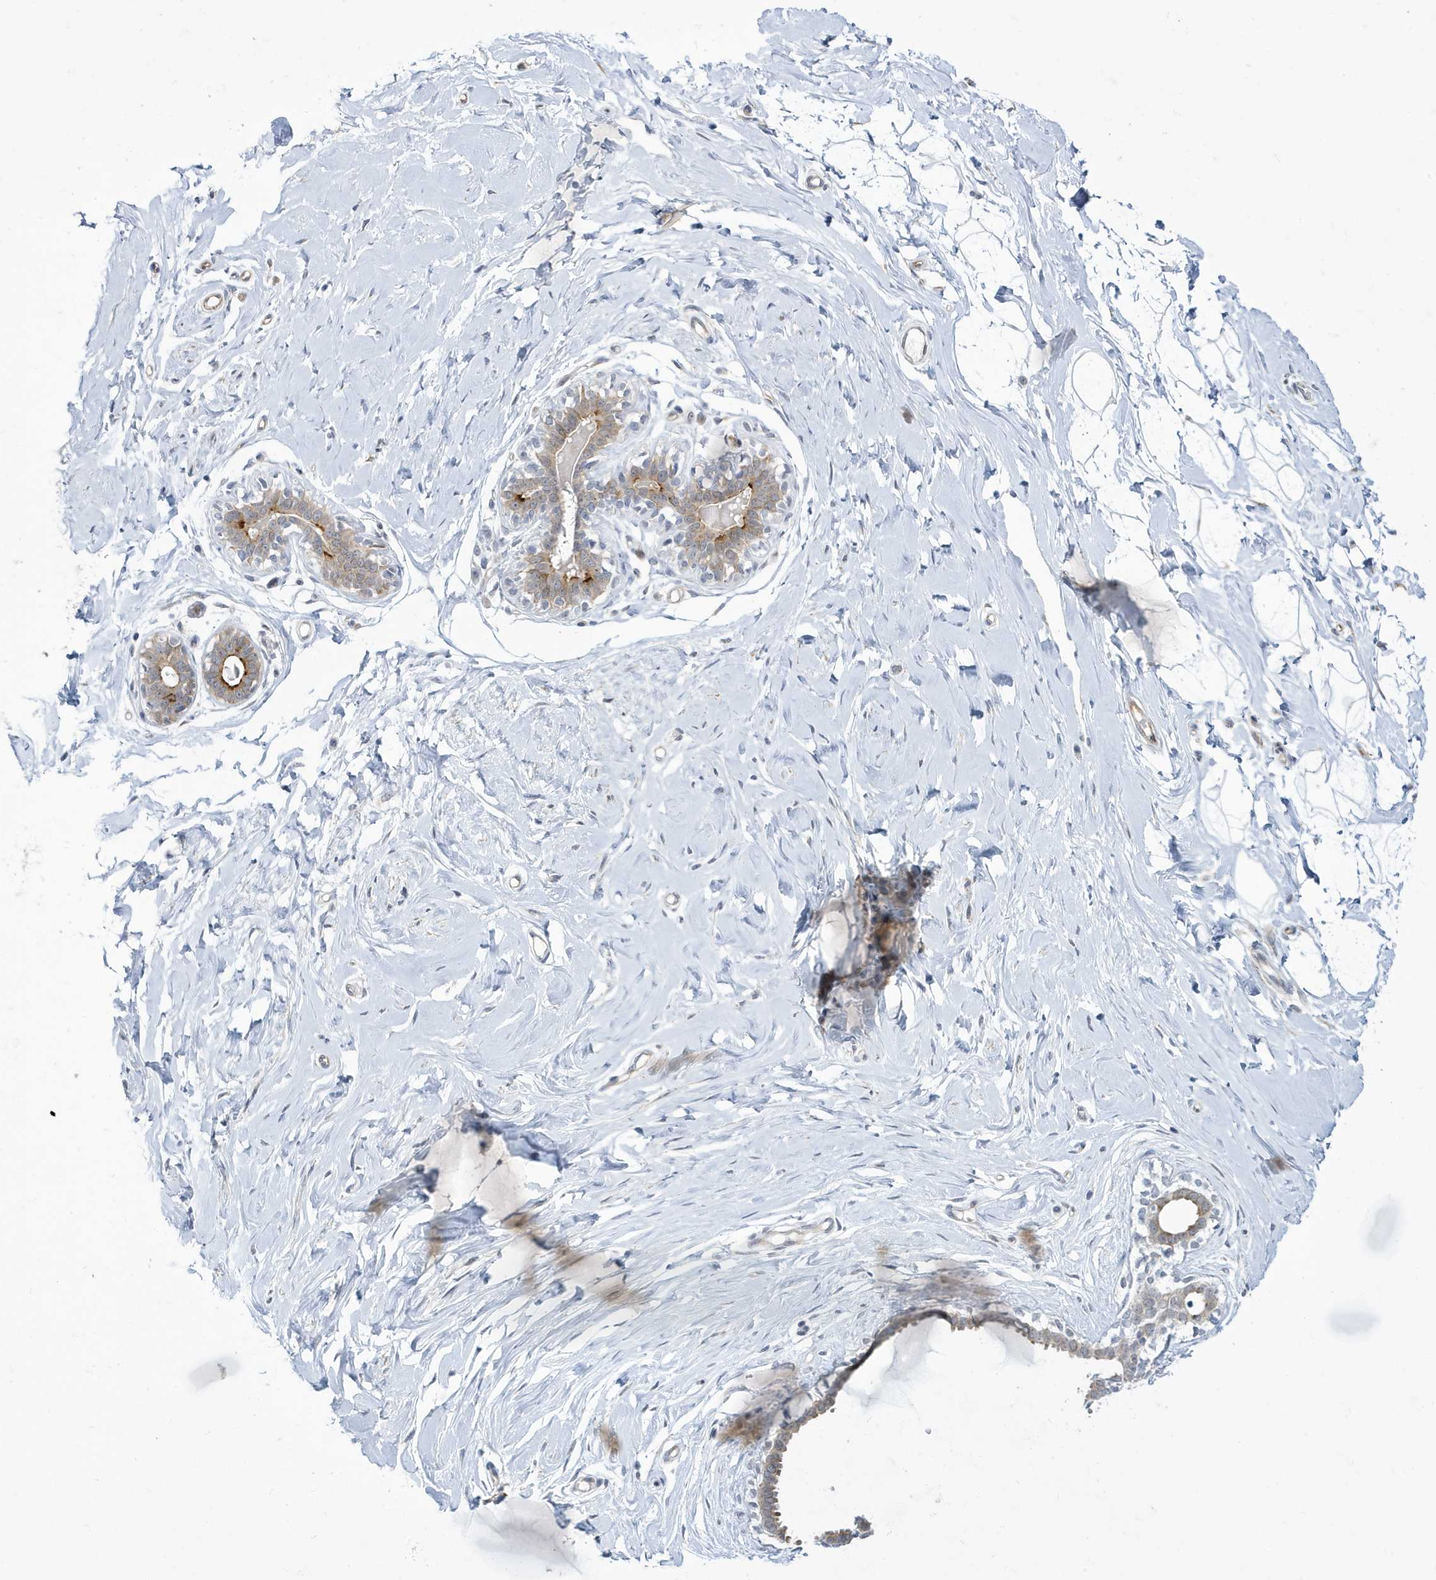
{"staining": {"intensity": "negative", "quantity": "none", "location": "none"}, "tissue": "breast", "cell_type": "Adipocytes", "image_type": "normal", "snomed": [{"axis": "morphology", "description": "Normal tissue, NOS"}, {"axis": "morphology", "description": "Adenoma, NOS"}, {"axis": "topography", "description": "Breast"}], "caption": "Immunohistochemistry image of normal human breast stained for a protein (brown), which reveals no staining in adipocytes.", "gene": "ZNF654", "patient": {"sex": "female", "age": 23}}